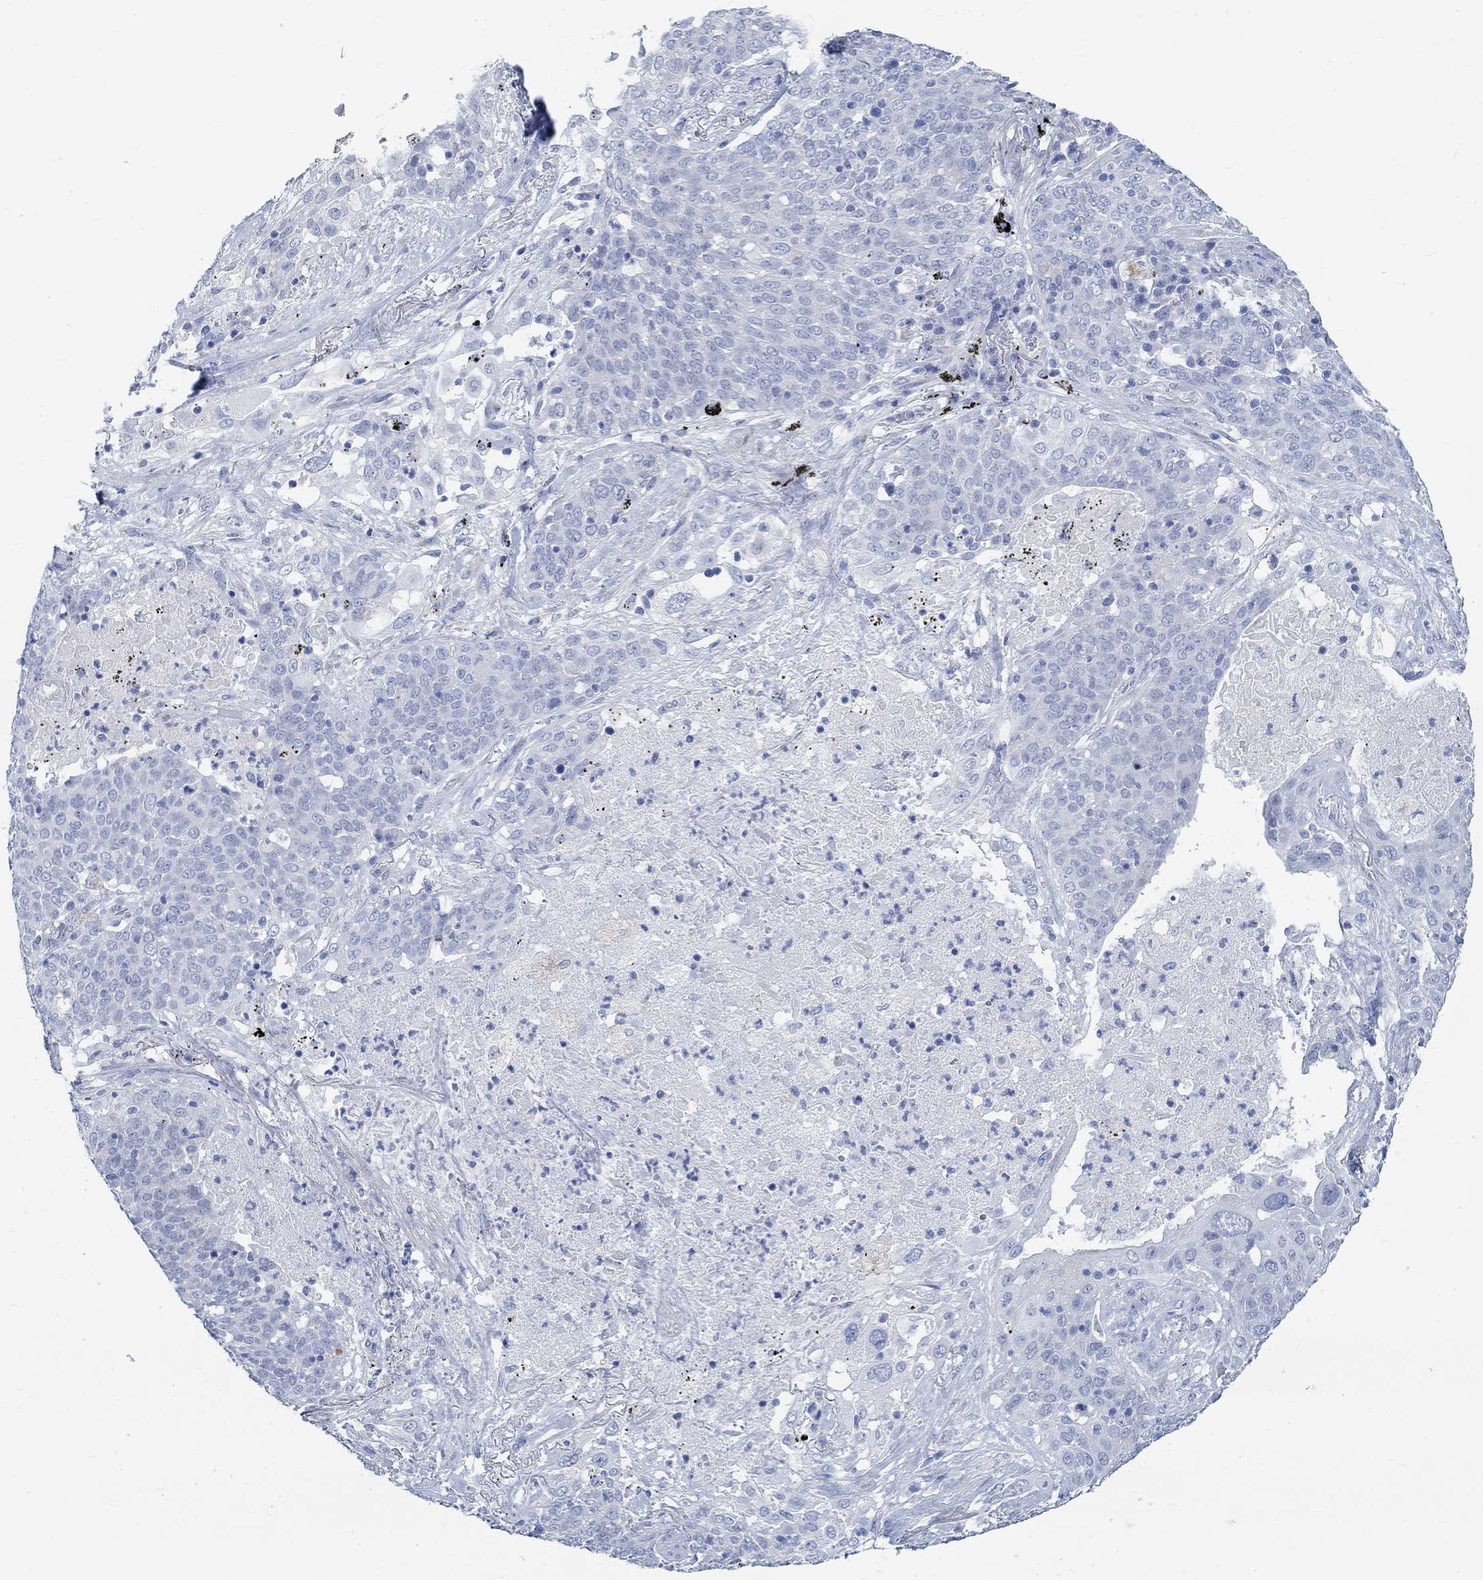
{"staining": {"intensity": "negative", "quantity": "none", "location": "none"}, "tissue": "lung cancer", "cell_type": "Tumor cells", "image_type": "cancer", "snomed": [{"axis": "morphology", "description": "Squamous cell carcinoma, NOS"}, {"axis": "topography", "description": "Lung"}], "caption": "This is an immunohistochemistry (IHC) micrograph of human lung cancer (squamous cell carcinoma). There is no expression in tumor cells.", "gene": "RBM20", "patient": {"sex": "male", "age": 82}}